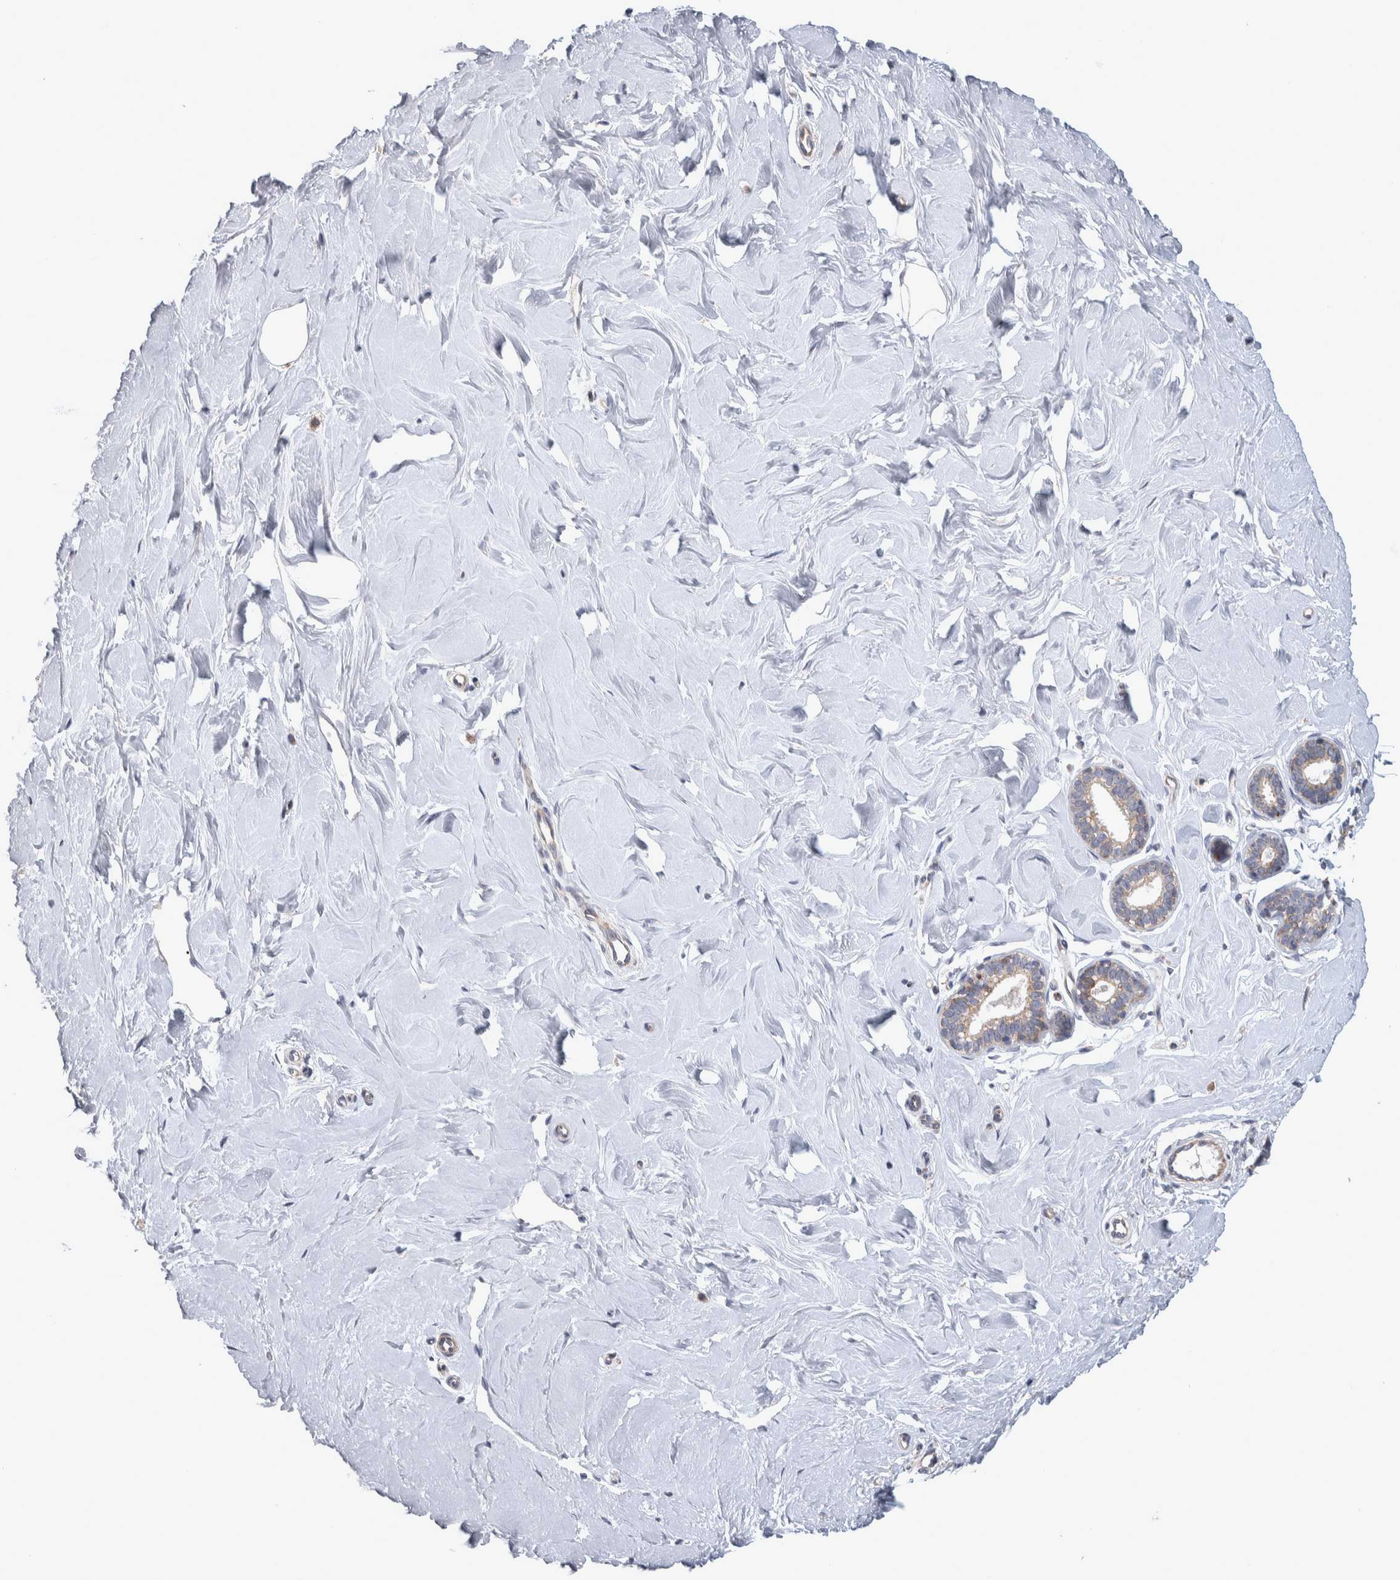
{"staining": {"intensity": "negative", "quantity": "none", "location": "none"}, "tissue": "breast", "cell_type": "Adipocytes", "image_type": "normal", "snomed": [{"axis": "morphology", "description": "Normal tissue, NOS"}, {"axis": "topography", "description": "Breast"}], "caption": "Immunohistochemistry (IHC) of unremarkable breast shows no staining in adipocytes. (DAB immunohistochemistry with hematoxylin counter stain).", "gene": "SCO1", "patient": {"sex": "female", "age": 23}}